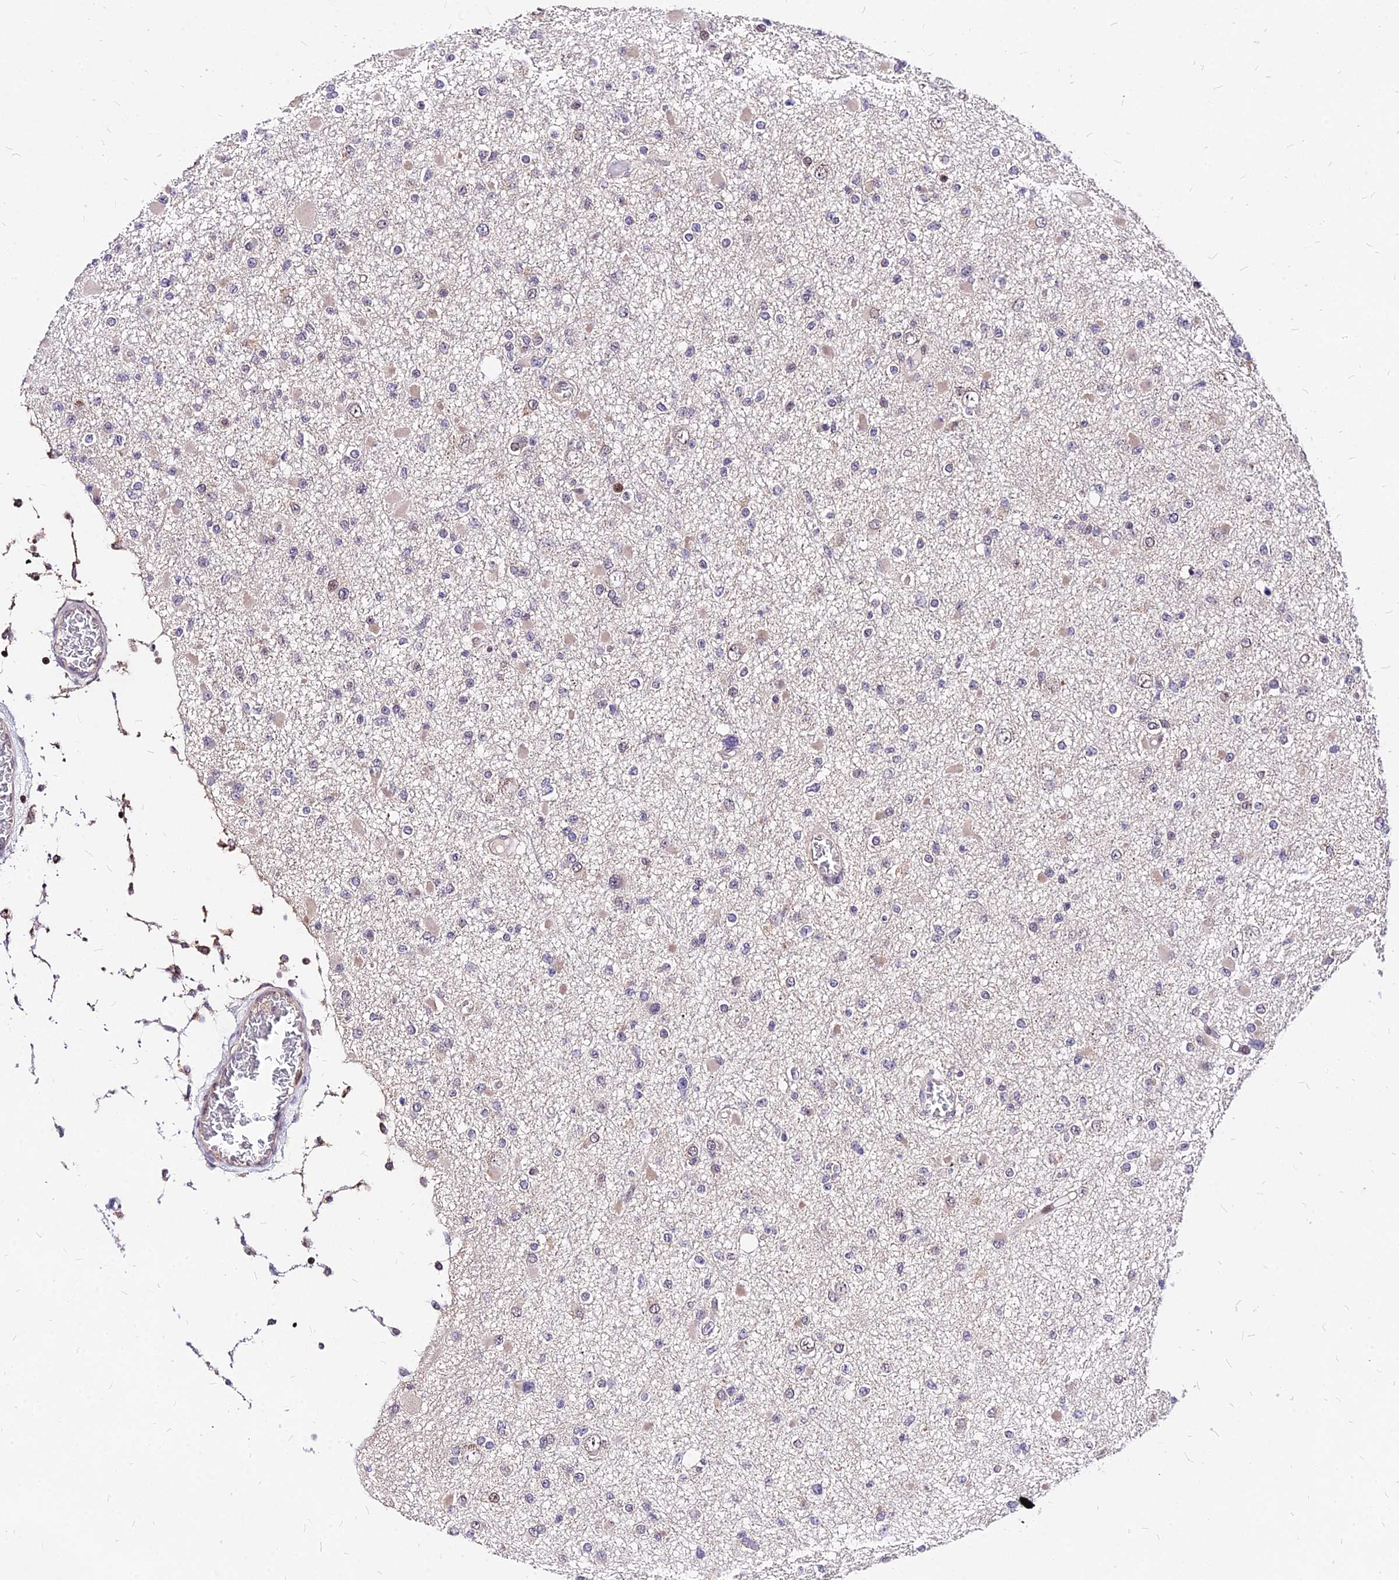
{"staining": {"intensity": "negative", "quantity": "none", "location": "none"}, "tissue": "glioma", "cell_type": "Tumor cells", "image_type": "cancer", "snomed": [{"axis": "morphology", "description": "Glioma, malignant, Low grade"}, {"axis": "topography", "description": "Brain"}], "caption": "Micrograph shows no significant protein positivity in tumor cells of glioma.", "gene": "DDX55", "patient": {"sex": "female", "age": 22}}